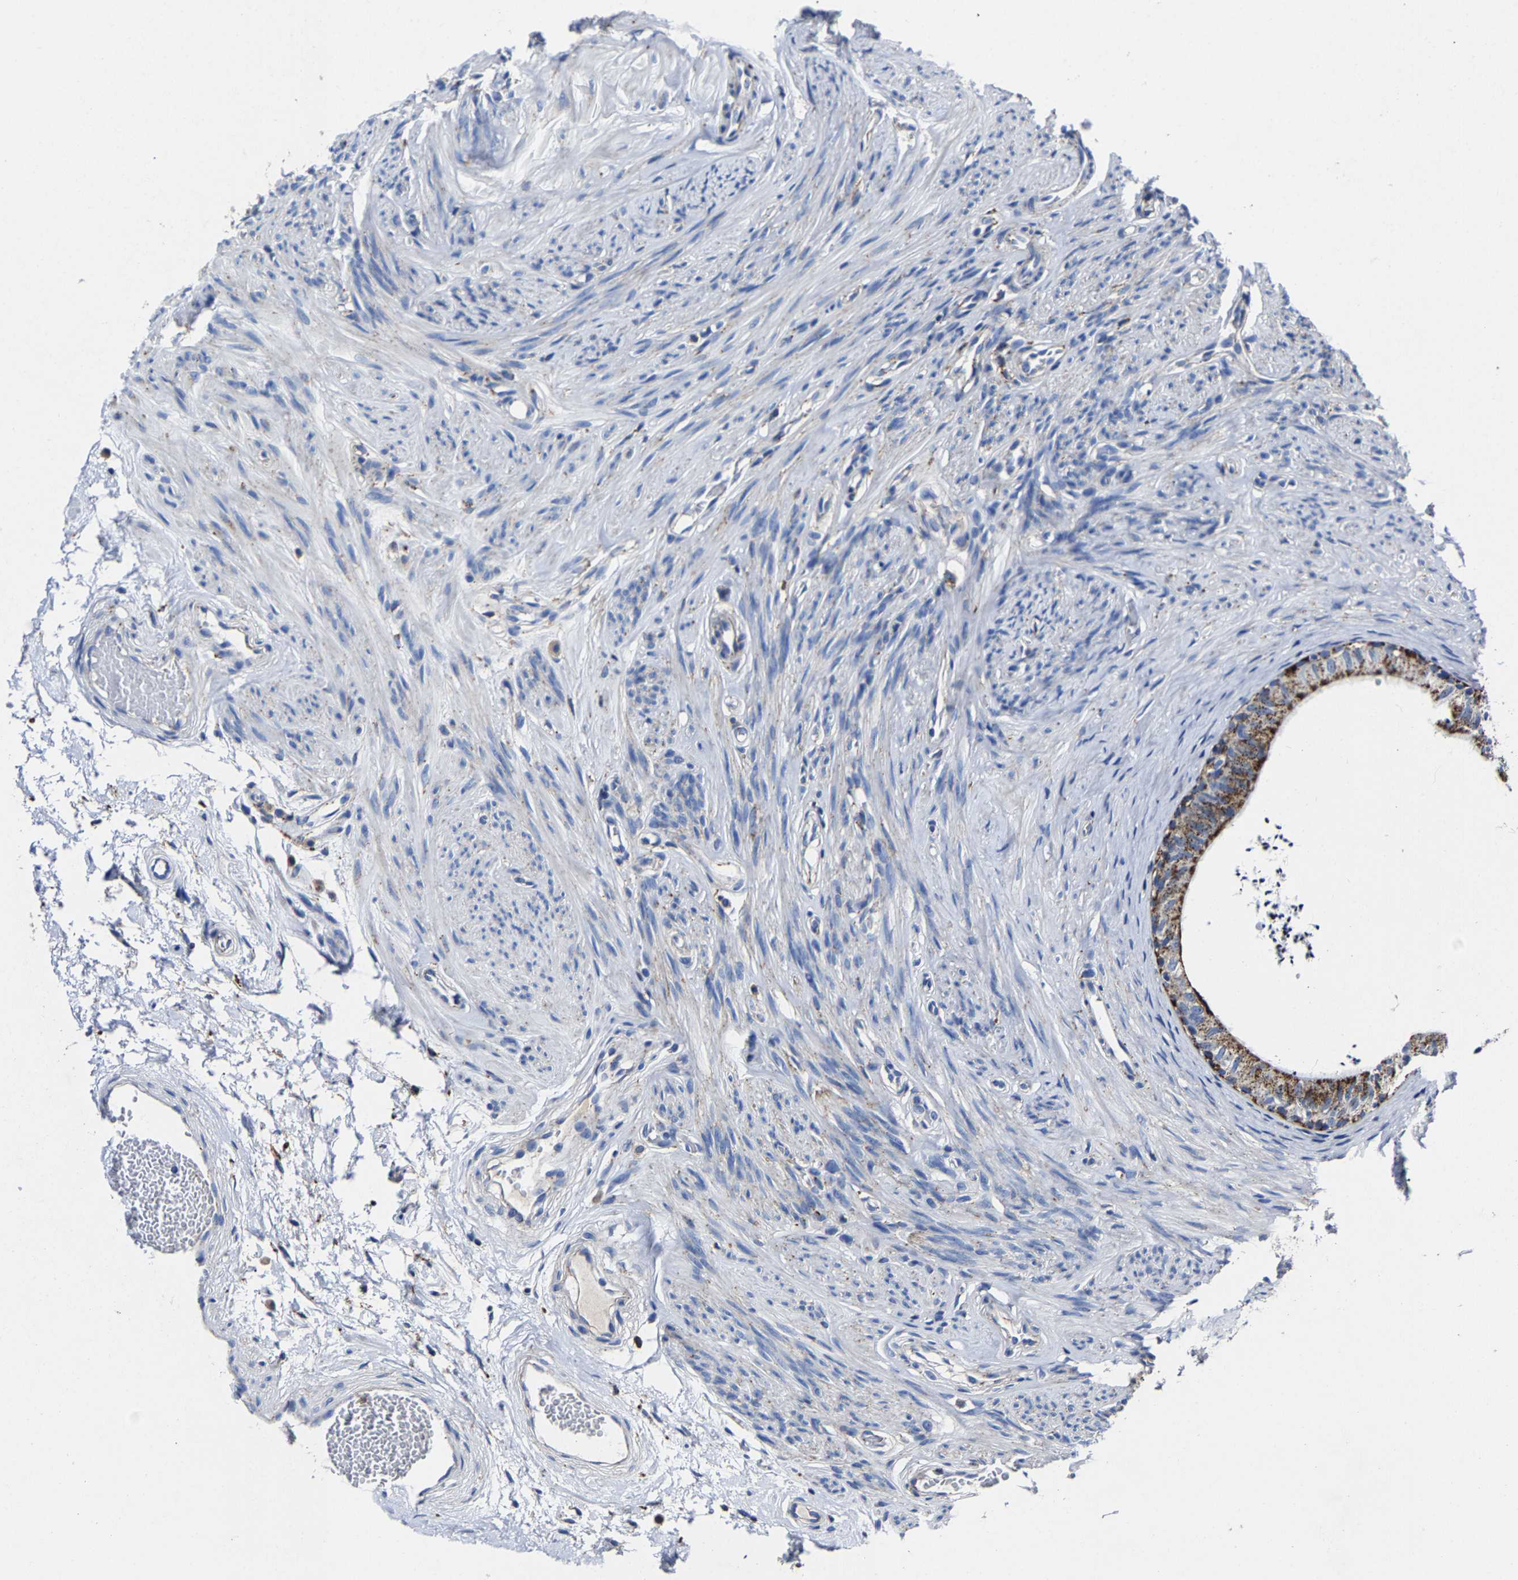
{"staining": {"intensity": "strong", "quantity": ">75%", "location": "cytoplasmic/membranous"}, "tissue": "epididymis", "cell_type": "Glandular cells", "image_type": "normal", "snomed": [{"axis": "morphology", "description": "Normal tissue, NOS"}, {"axis": "topography", "description": "Epididymis"}], "caption": "About >75% of glandular cells in benign epididymis display strong cytoplasmic/membranous protein positivity as visualized by brown immunohistochemical staining.", "gene": "LAMTOR4", "patient": {"sex": "male", "age": 56}}